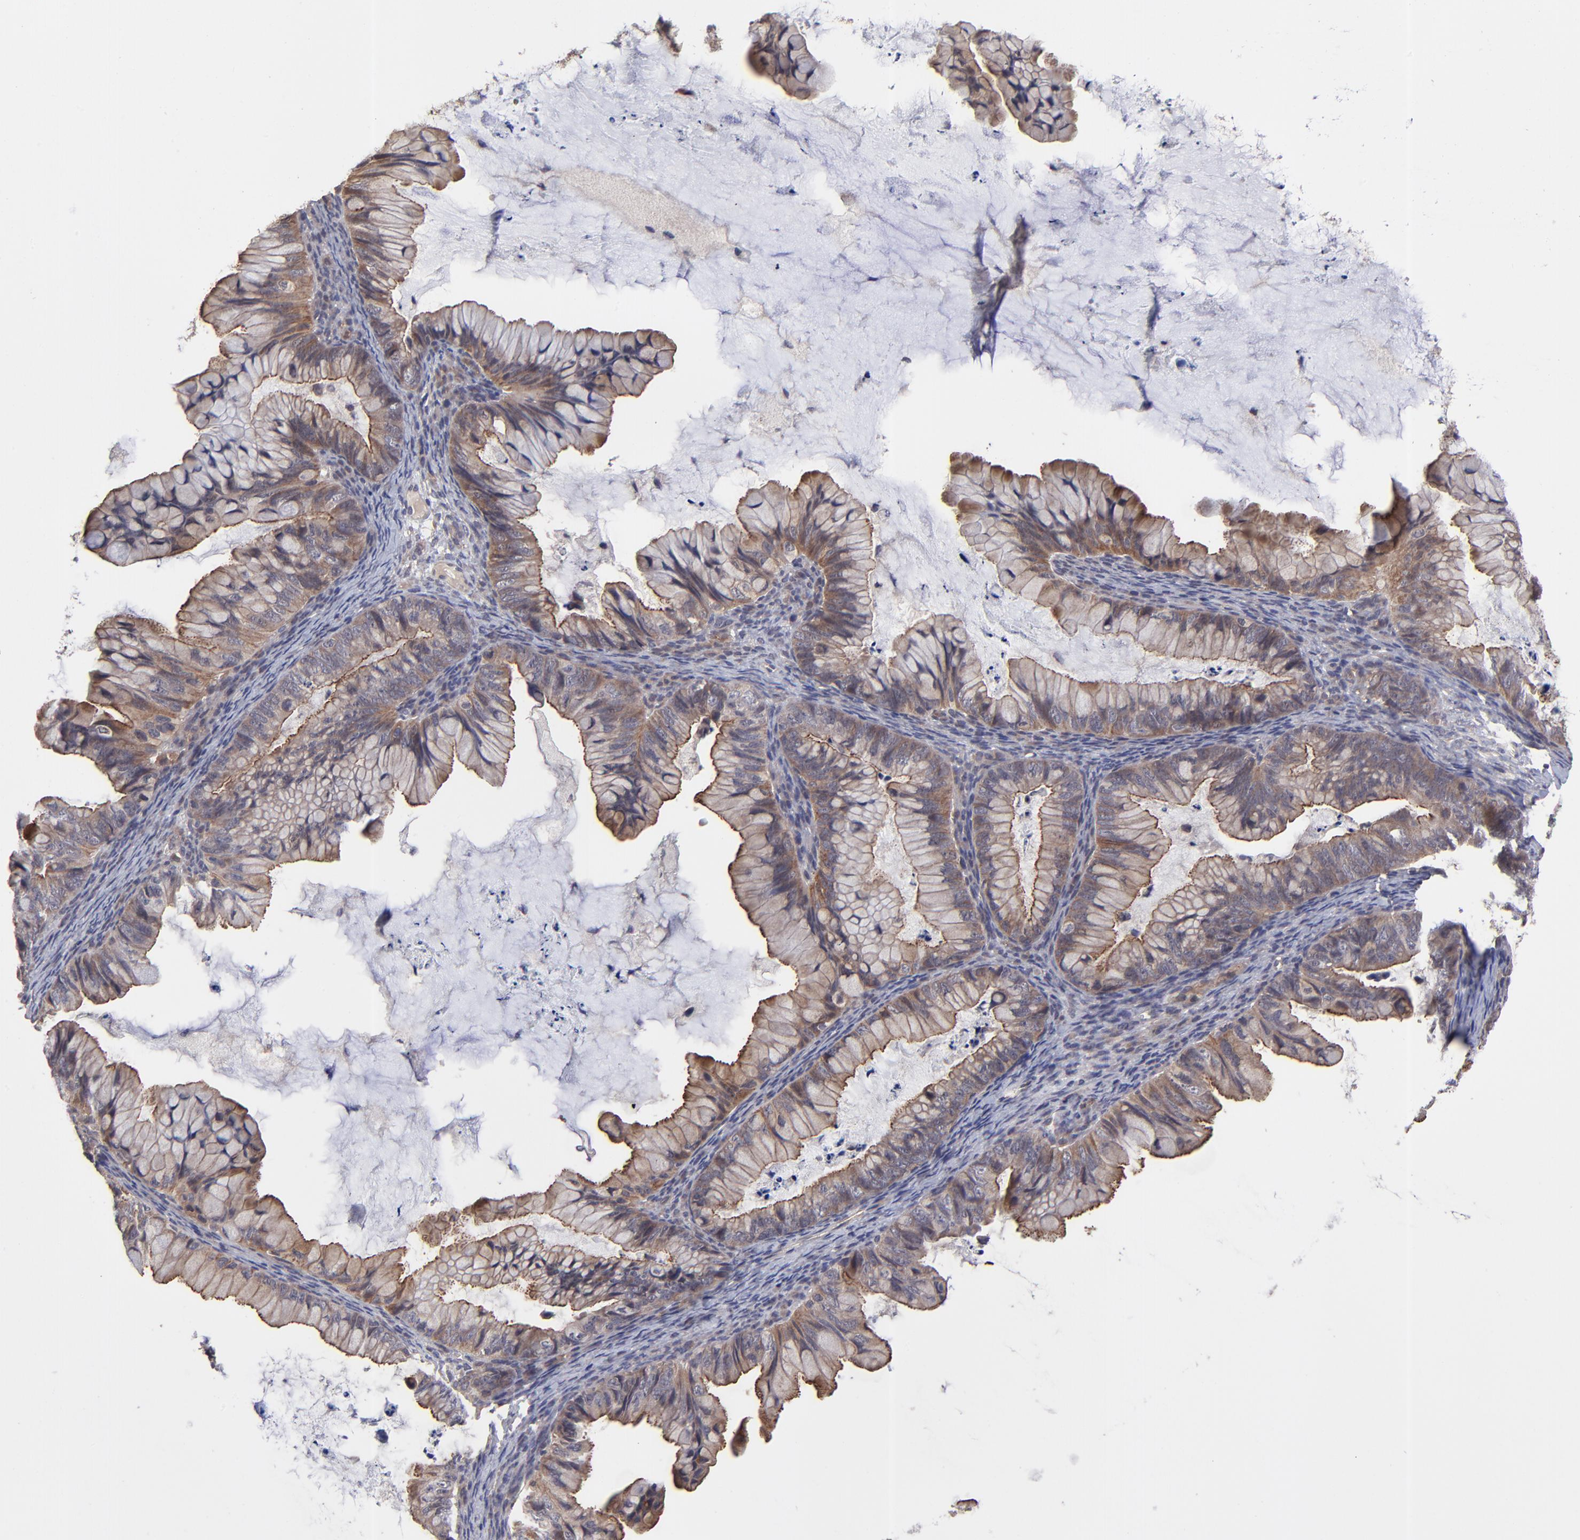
{"staining": {"intensity": "moderate", "quantity": ">75%", "location": "cytoplasmic/membranous"}, "tissue": "ovarian cancer", "cell_type": "Tumor cells", "image_type": "cancer", "snomed": [{"axis": "morphology", "description": "Cystadenocarcinoma, mucinous, NOS"}, {"axis": "topography", "description": "Ovary"}], "caption": "High-magnification brightfield microscopy of ovarian mucinous cystadenocarcinoma stained with DAB (brown) and counterstained with hematoxylin (blue). tumor cells exhibit moderate cytoplasmic/membranous staining is identified in approximately>75% of cells.", "gene": "ZNF780B", "patient": {"sex": "female", "age": 36}}